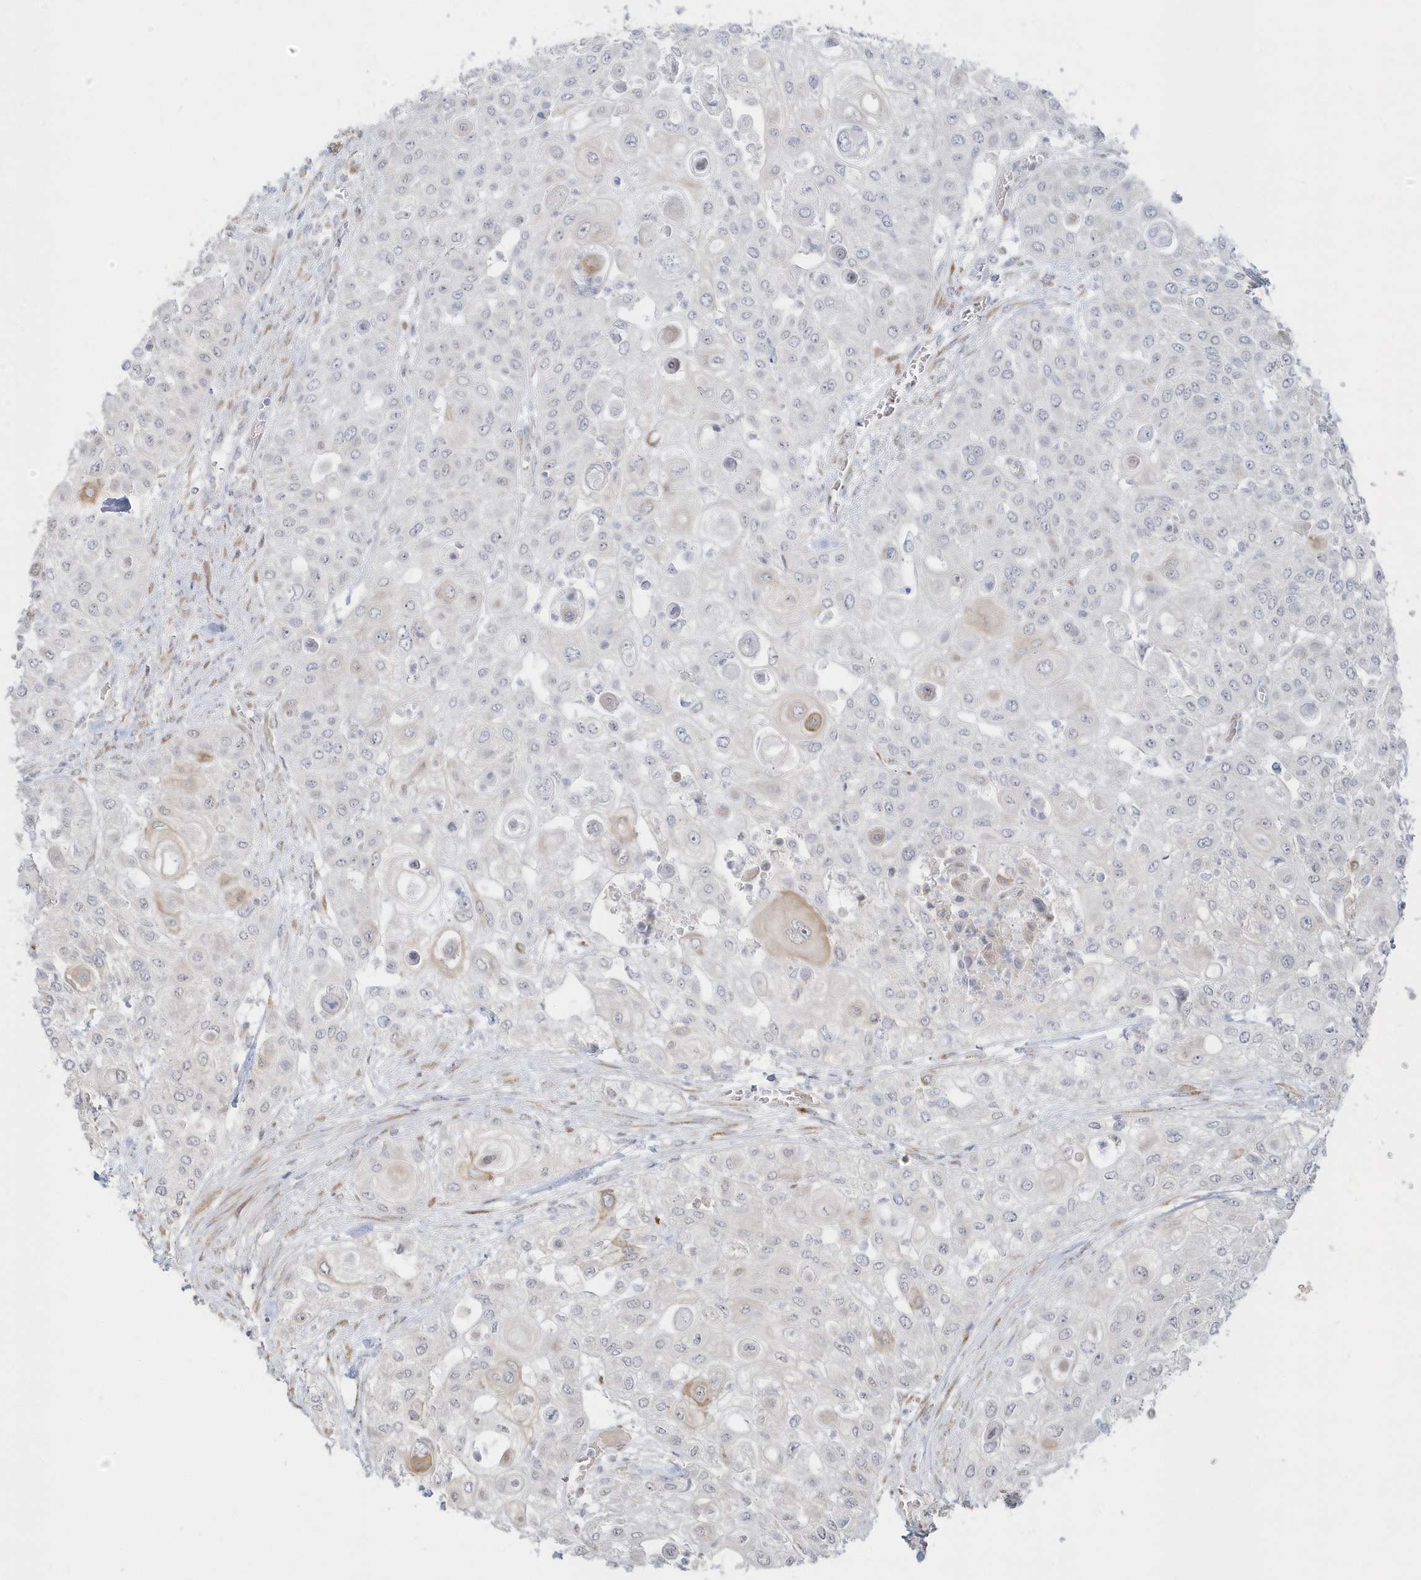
{"staining": {"intensity": "weak", "quantity": "<25%", "location": "cytoplasmic/membranous"}, "tissue": "urothelial cancer", "cell_type": "Tumor cells", "image_type": "cancer", "snomed": [{"axis": "morphology", "description": "Urothelial carcinoma, High grade"}, {"axis": "topography", "description": "Urinary bladder"}], "caption": "DAB (3,3'-diaminobenzidine) immunohistochemical staining of urothelial cancer shows no significant positivity in tumor cells. (Immunohistochemistry, brightfield microscopy, high magnification).", "gene": "DHFR", "patient": {"sex": "female", "age": 79}}